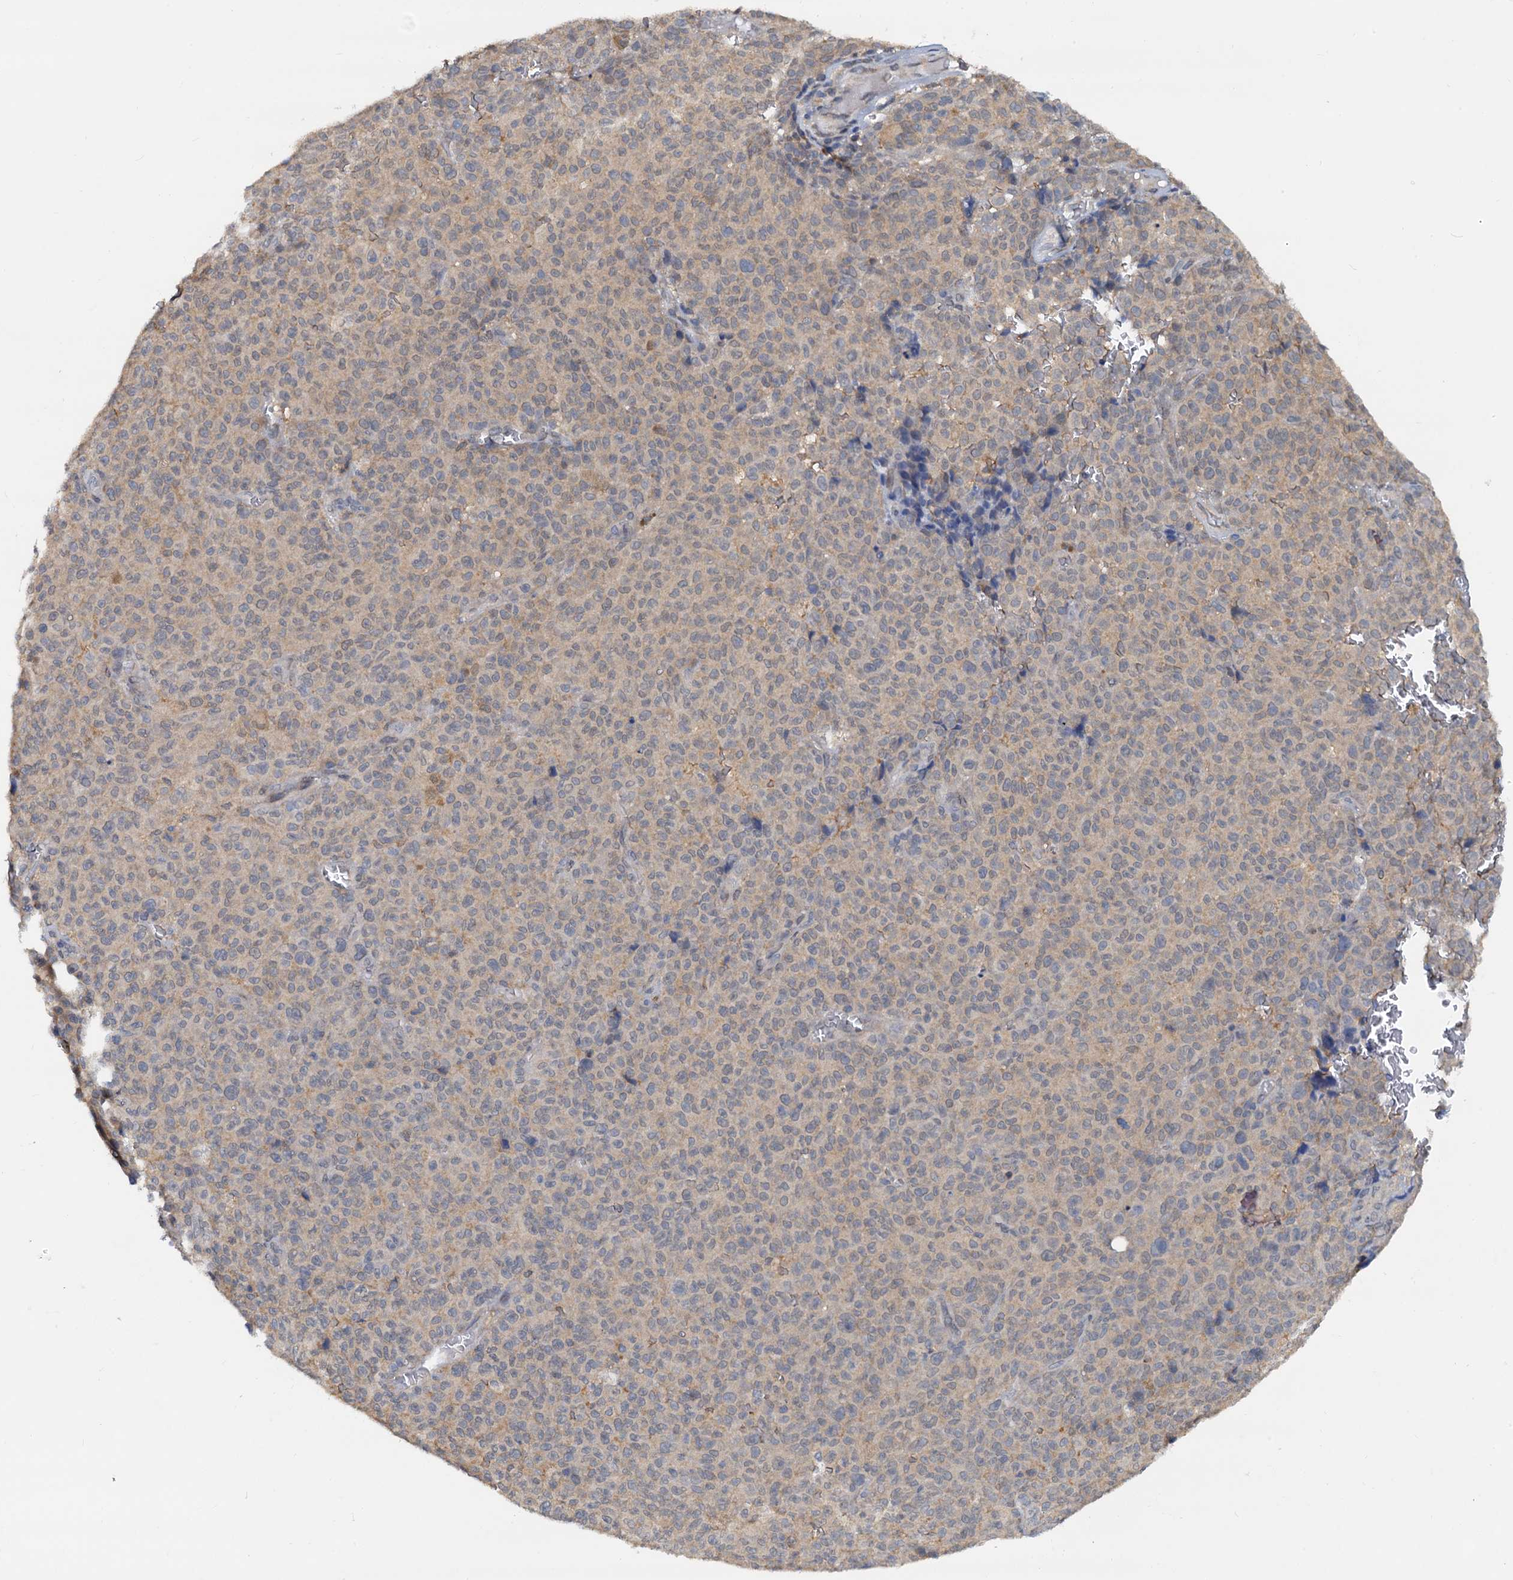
{"staining": {"intensity": "weak", "quantity": "25%-75%", "location": "cytoplasmic/membranous"}, "tissue": "melanoma", "cell_type": "Tumor cells", "image_type": "cancer", "snomed": [{"axis": "morphology", "description": "Malignant melanoma, NOS"}, {"axis": "topography", "description": "Skin"}], "caption": "This is an image of IHC staining of malignant melanoma, which shows weak staining in the cytoplasmic/membranous of tumor cells.", "gene": "PTGES3", "patient": {"sex": "female", "age": 82}}